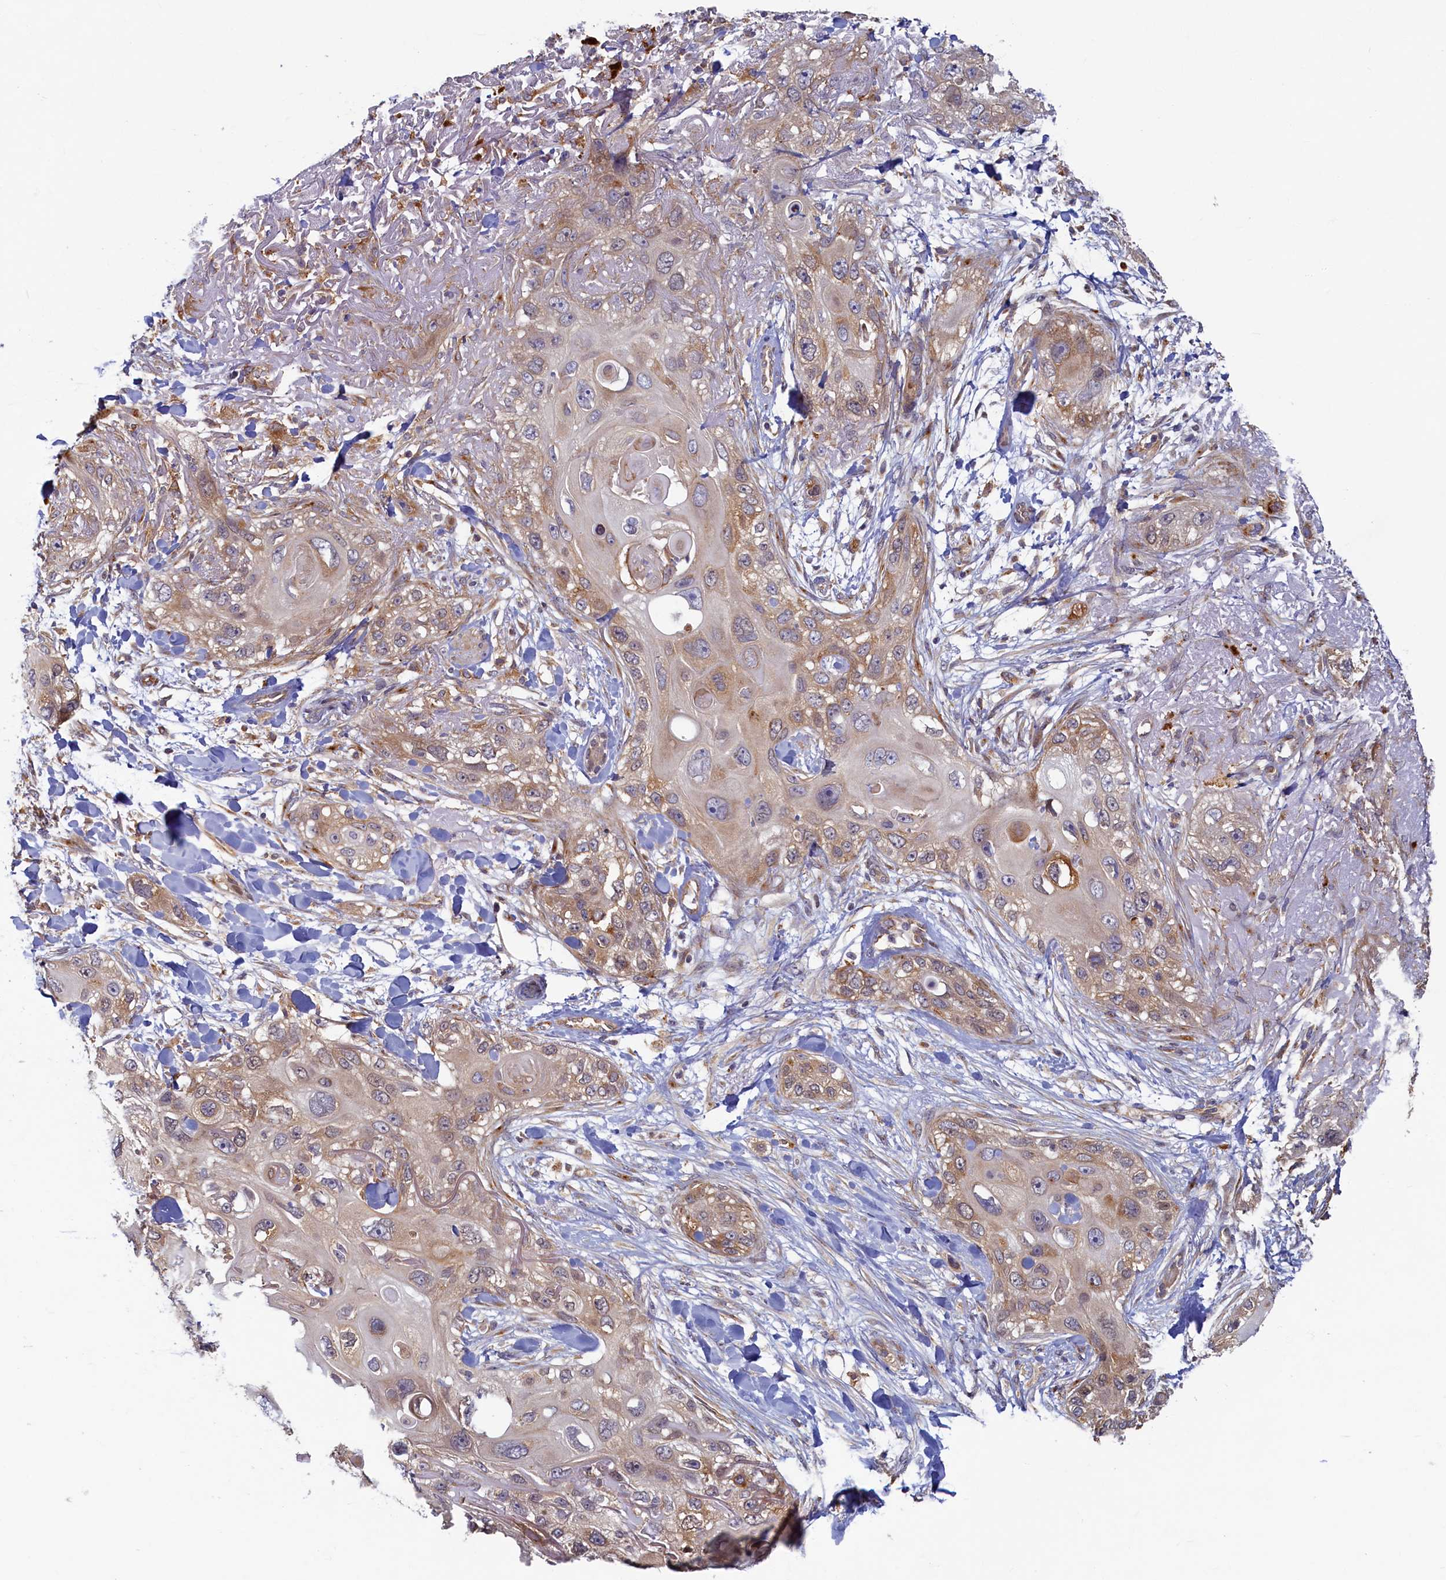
{"staining": {"intensity": "moderate", "quantity": "<25%", "location": "cytoplasmic/membranous"}, "tissue": "skin cancer", "cell_type": "Tumor cells", "image_type": "cancer", "snomed": [{"axis": "morphology", "description": "Normal tissue, NOS"}, {"axis": "morphology", "description": "Squamous cell carcinoma, NOS"}, {"axis": "topography", "description": "Skin"}], "caption": "Immunohistochemical staining of human skin cancer (squamous cell carcinoma) shows moderate cytoplasmic/membranous protein positivity in approximately <25% of tumor cells.", "gene": "STX12", "patient": {"sex": "male", "age": 72}}